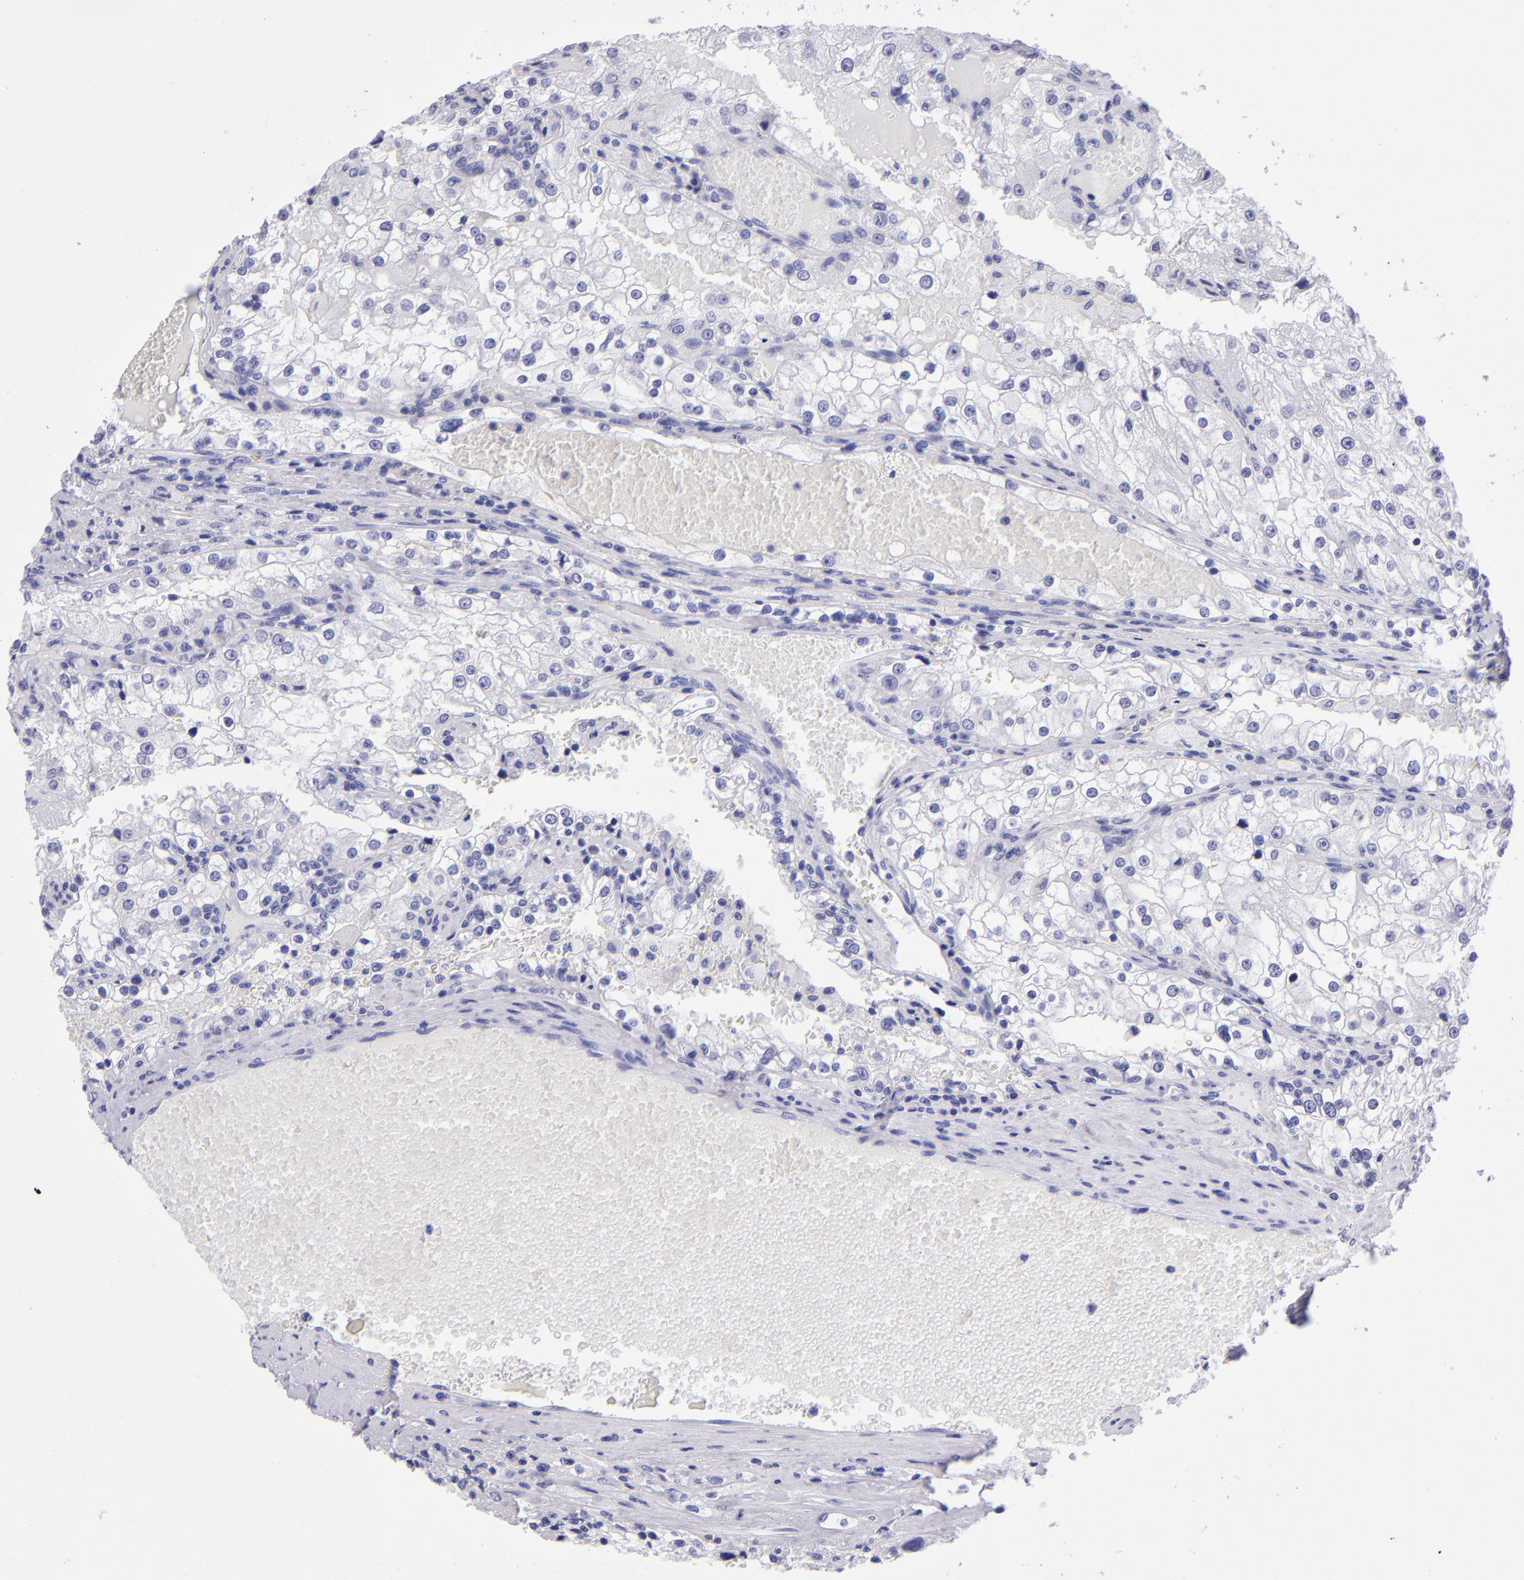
{"staining": {"intensity": "negative", "quantity": "none", "location": "none"}, "tissue": "renal cancer", "cell_type": "Tumor cells", "image_type": "cancer", "snomed": [{"axis": "morphology", "description": "Adenocarcinoma, NOS"}, {"axis": "topography", "description": "Kidney"}], "caption": "IHC of human renal cancer exhibits no expression in tumor cells.", "gene": "TYRP1", "patient": {"sex": "female", "age": 74}}